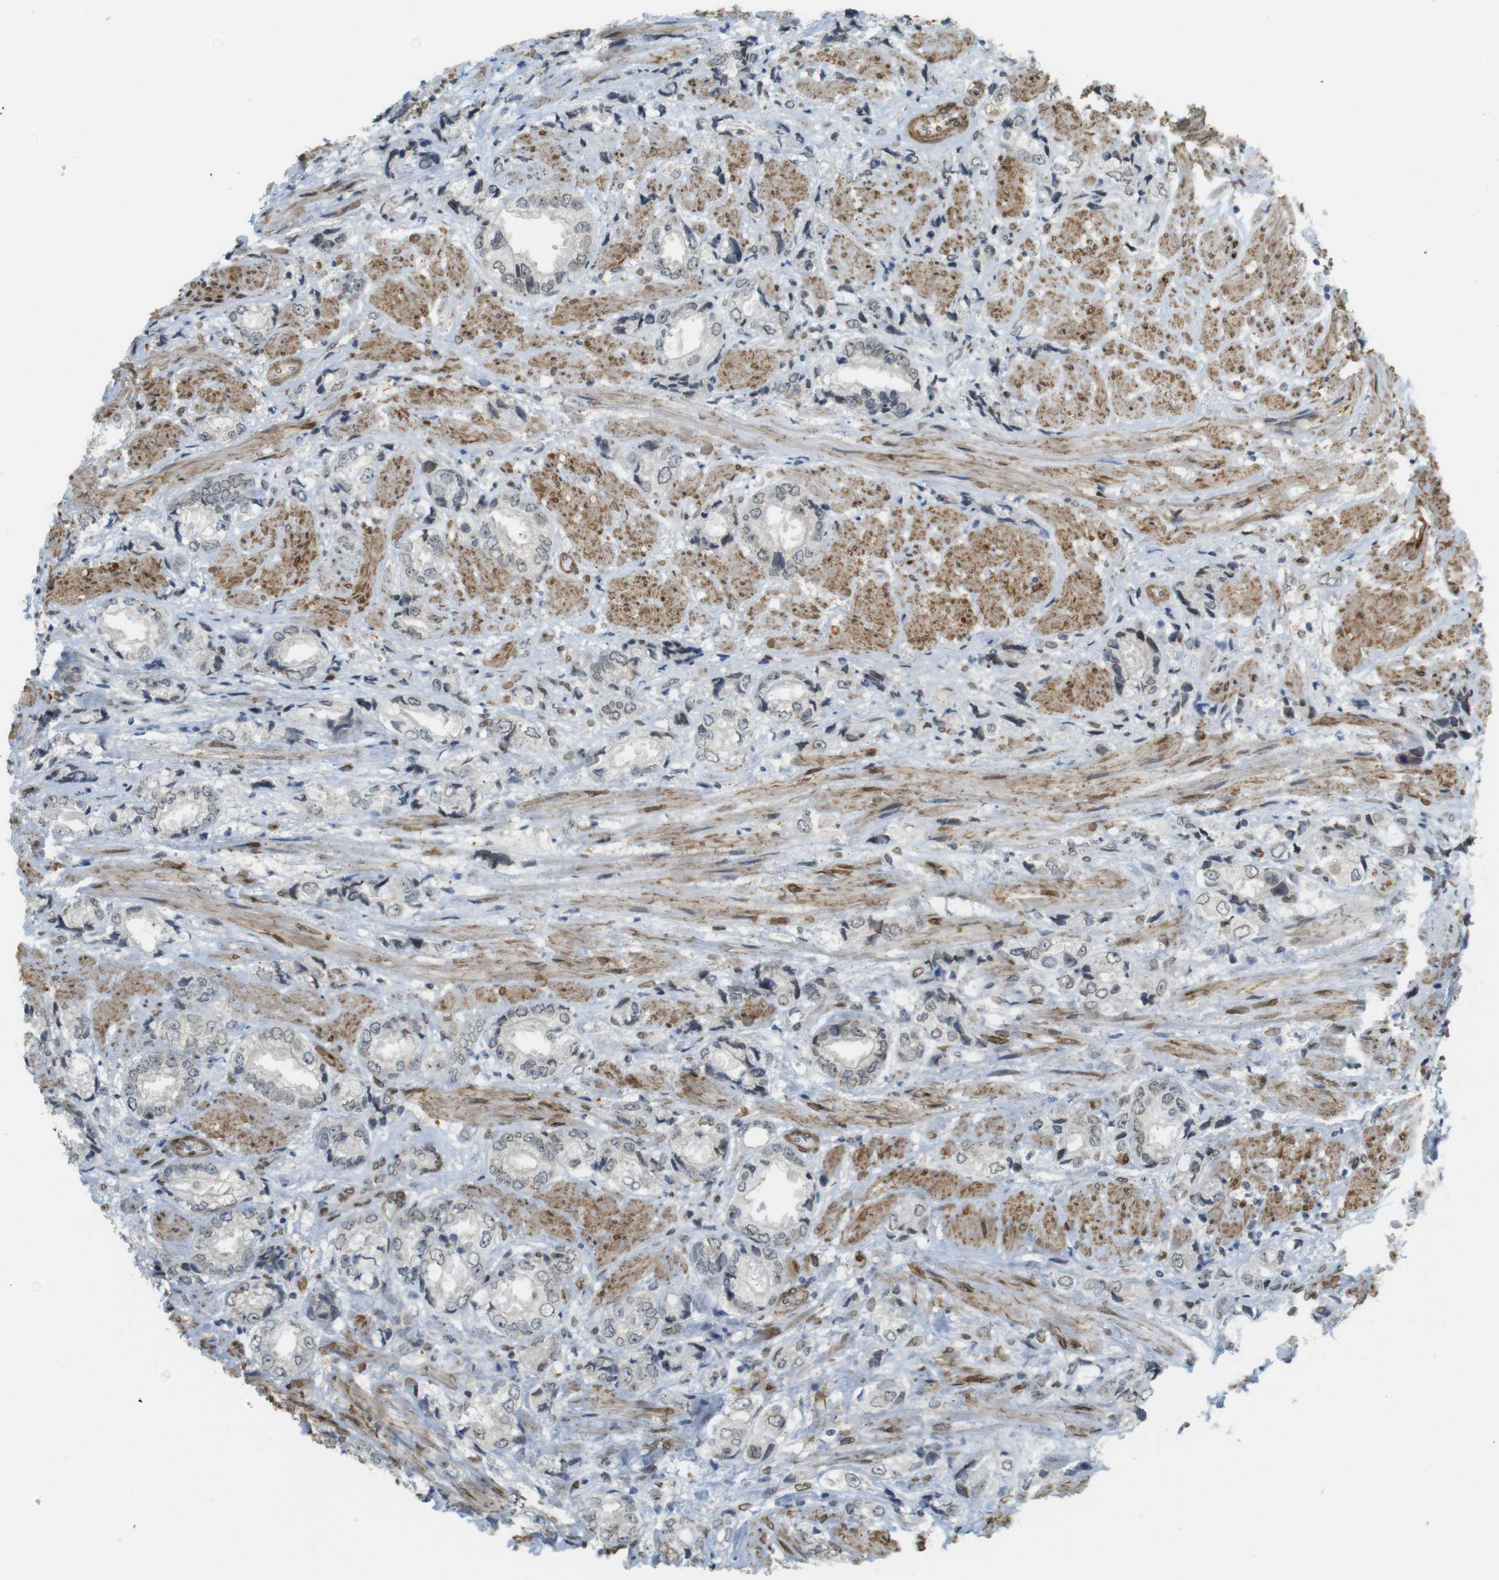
{"staining": {"intensity": "weak", "quantity": ">75%", "location": "cytoplasmic/membranous,nuclear"}, "tissue": "prostate cancer", "cell_type": "Tumor cells", "image_type": "cancer", "snomed": [{"axis": "morphology", "description": "Adenocarcinoma, High grade"}, {"axis": "topography", "description": "Prostate"}], "caption": "Immunohistochemistry histopathology image of neoplastic tissue: human prostate cancer (adenocarcinoma (high-grade)) stained using immunohistochemistry (IHC) displays low levels of weak protein expression localized specifically in the cytoplasmic/membranous and nuclear of tumor cells, appearing as a cytoplasmic/membranous and nuclear brown color.", "gene": "ARL6IP6", "patient": {"sex": "male", "age": 61}}